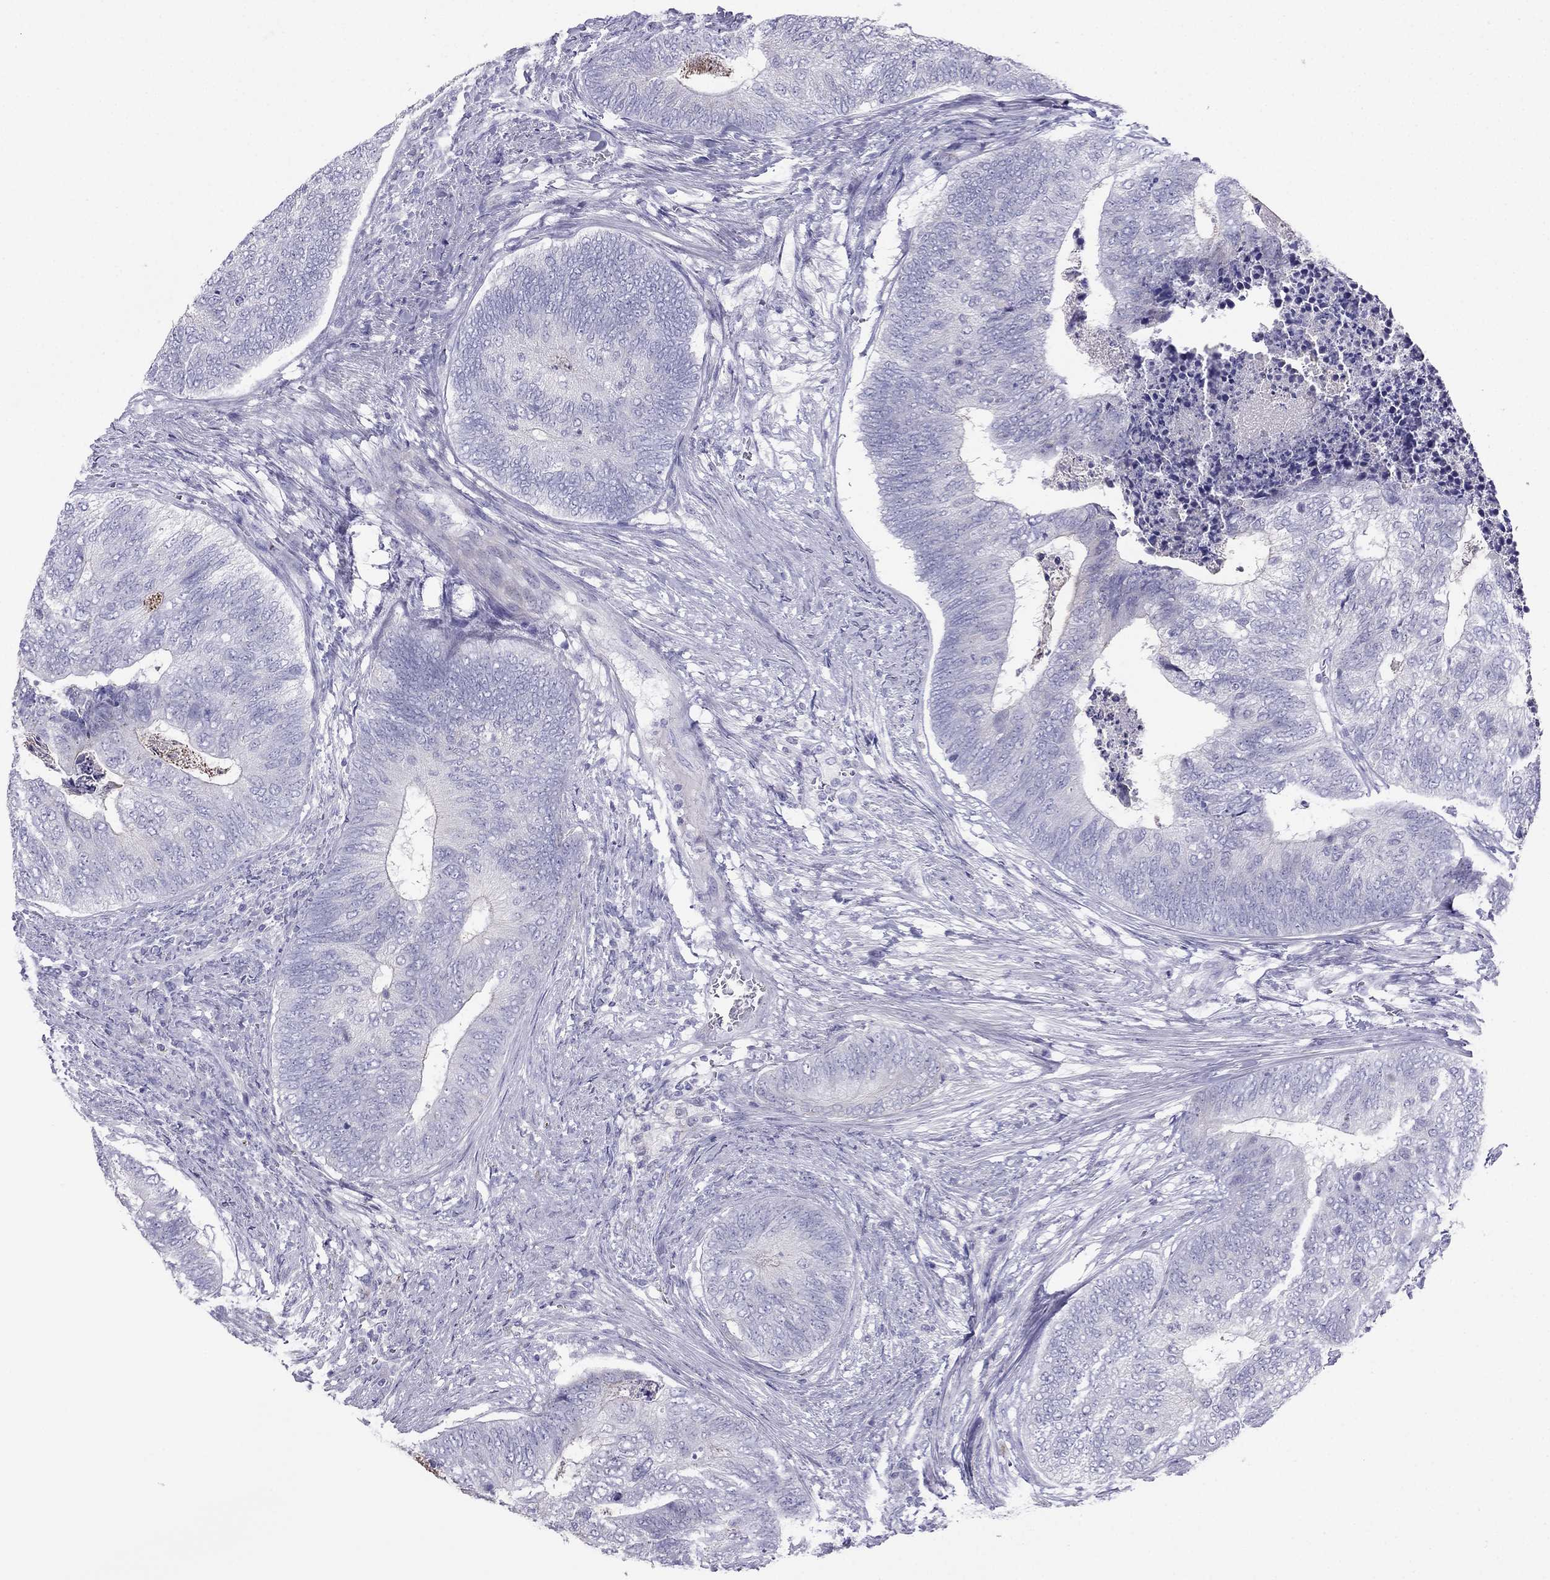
{"staining": {"intensity": "negative", "quantity": "none", "location": "none"}, "tissue": "colorectal cancer", "cell_type": "Tumor cells", "image_type": "cancer", "snomed": [{"axis": "morphology", "description": "Adenocarcinoma, NOS"}, {"axis": "topography", "description": "Colon"}], "caption": "Immunohistochemistry (IHC) image of human colorectal cancer stained for a protein (brown), which exhibits no positivity in tumor cells.", "gene": "MAEL", "patient": {"sex": "female", "age": 67}}